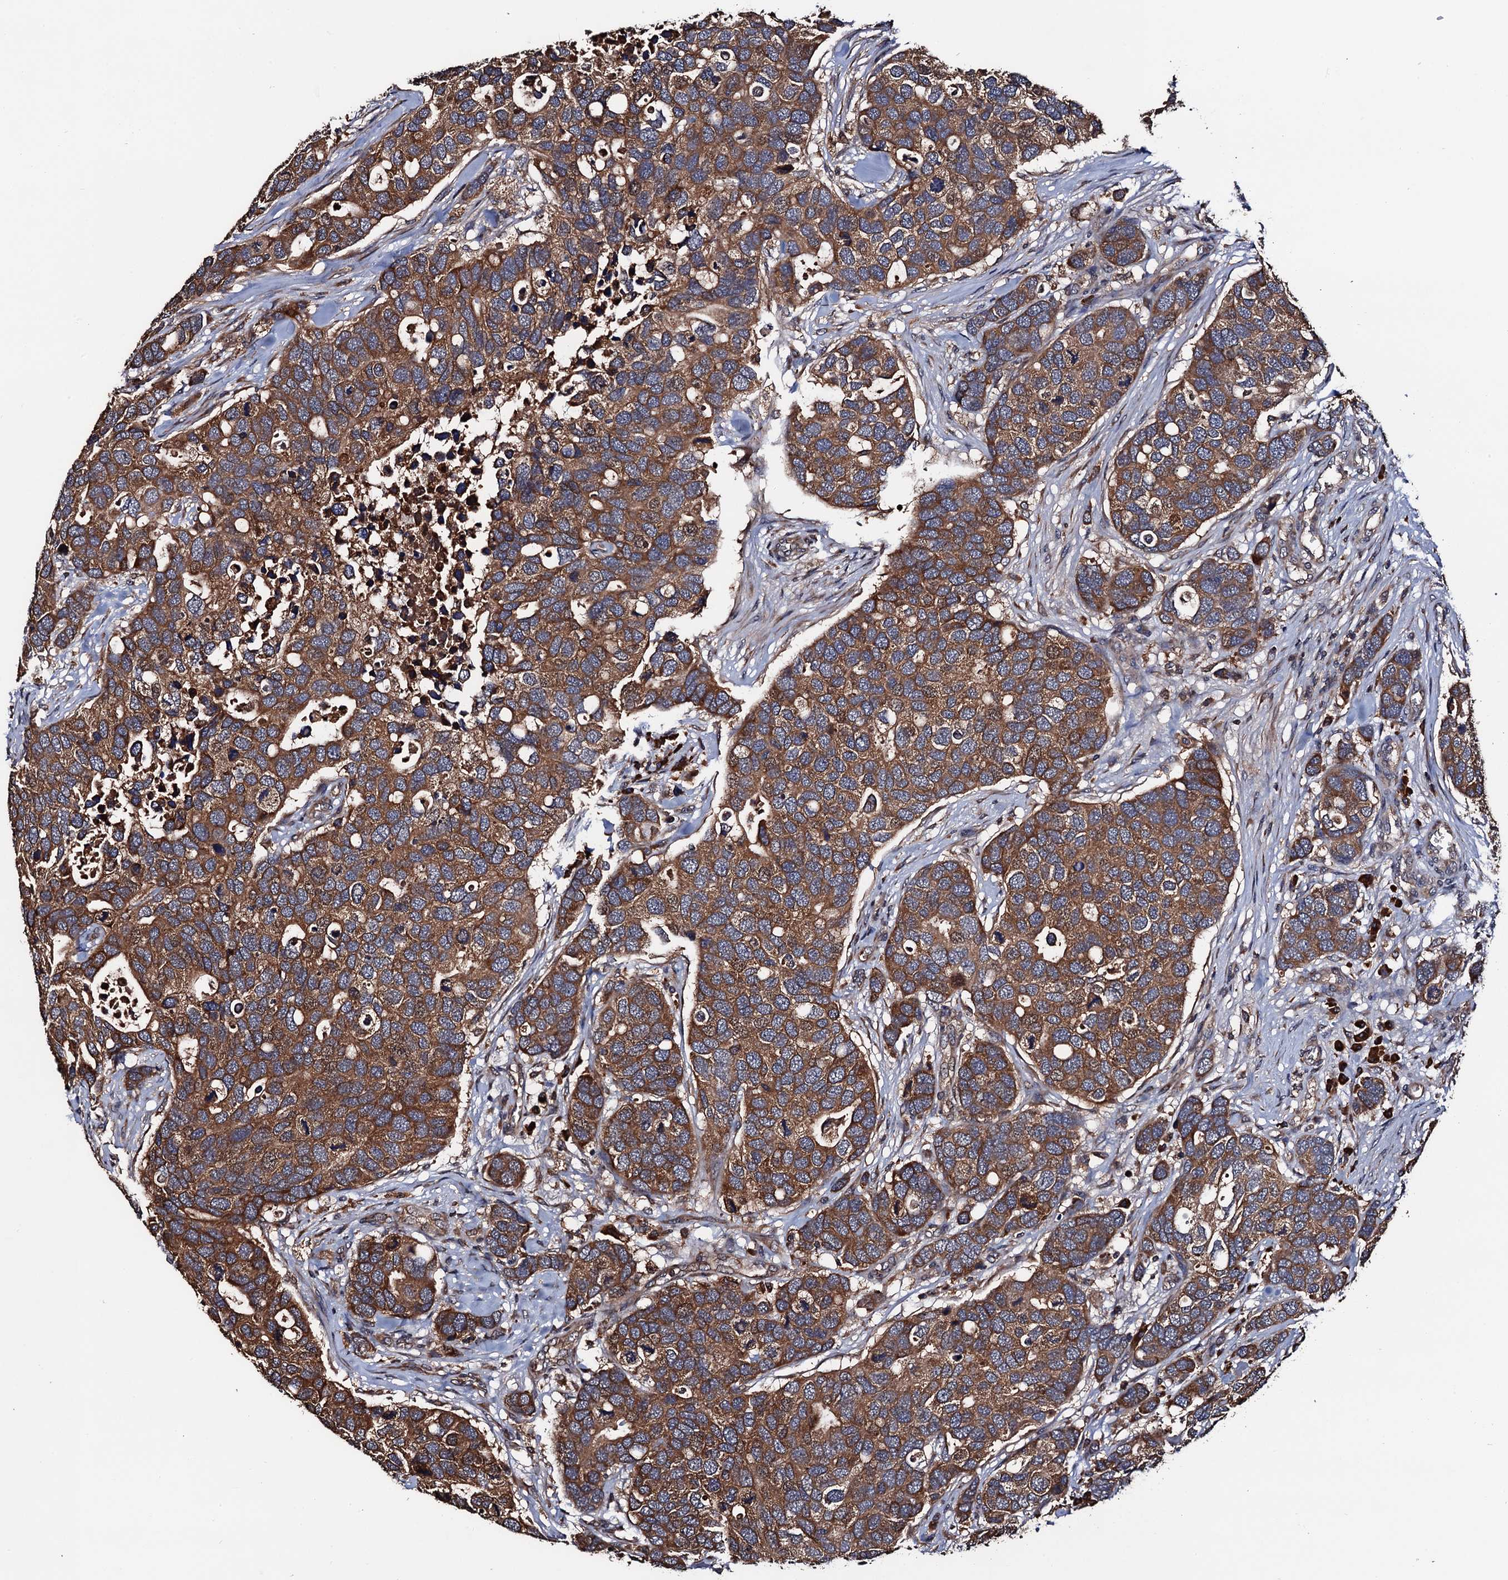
{"staining": {"intensity": "moderate", "quantity": ">75%", "location": "cytoplasmic/membranous"}, "tissue": "breast cancer", "cell_type": "Tumor cells", "image_type": "cancer", "snomed": [{"axis": "morphology", "description": "Duct carcinoma"}, {"axis": "topography", "description": "Breast"}], "caption": "Immunohistochemical staining of human breast cancer displays medium levels of moderate cytoplasmic/membranous staining in about >75% of tumor cells.", "gene": "RGS11", "patient": {"sex": "female", "age": 83}}